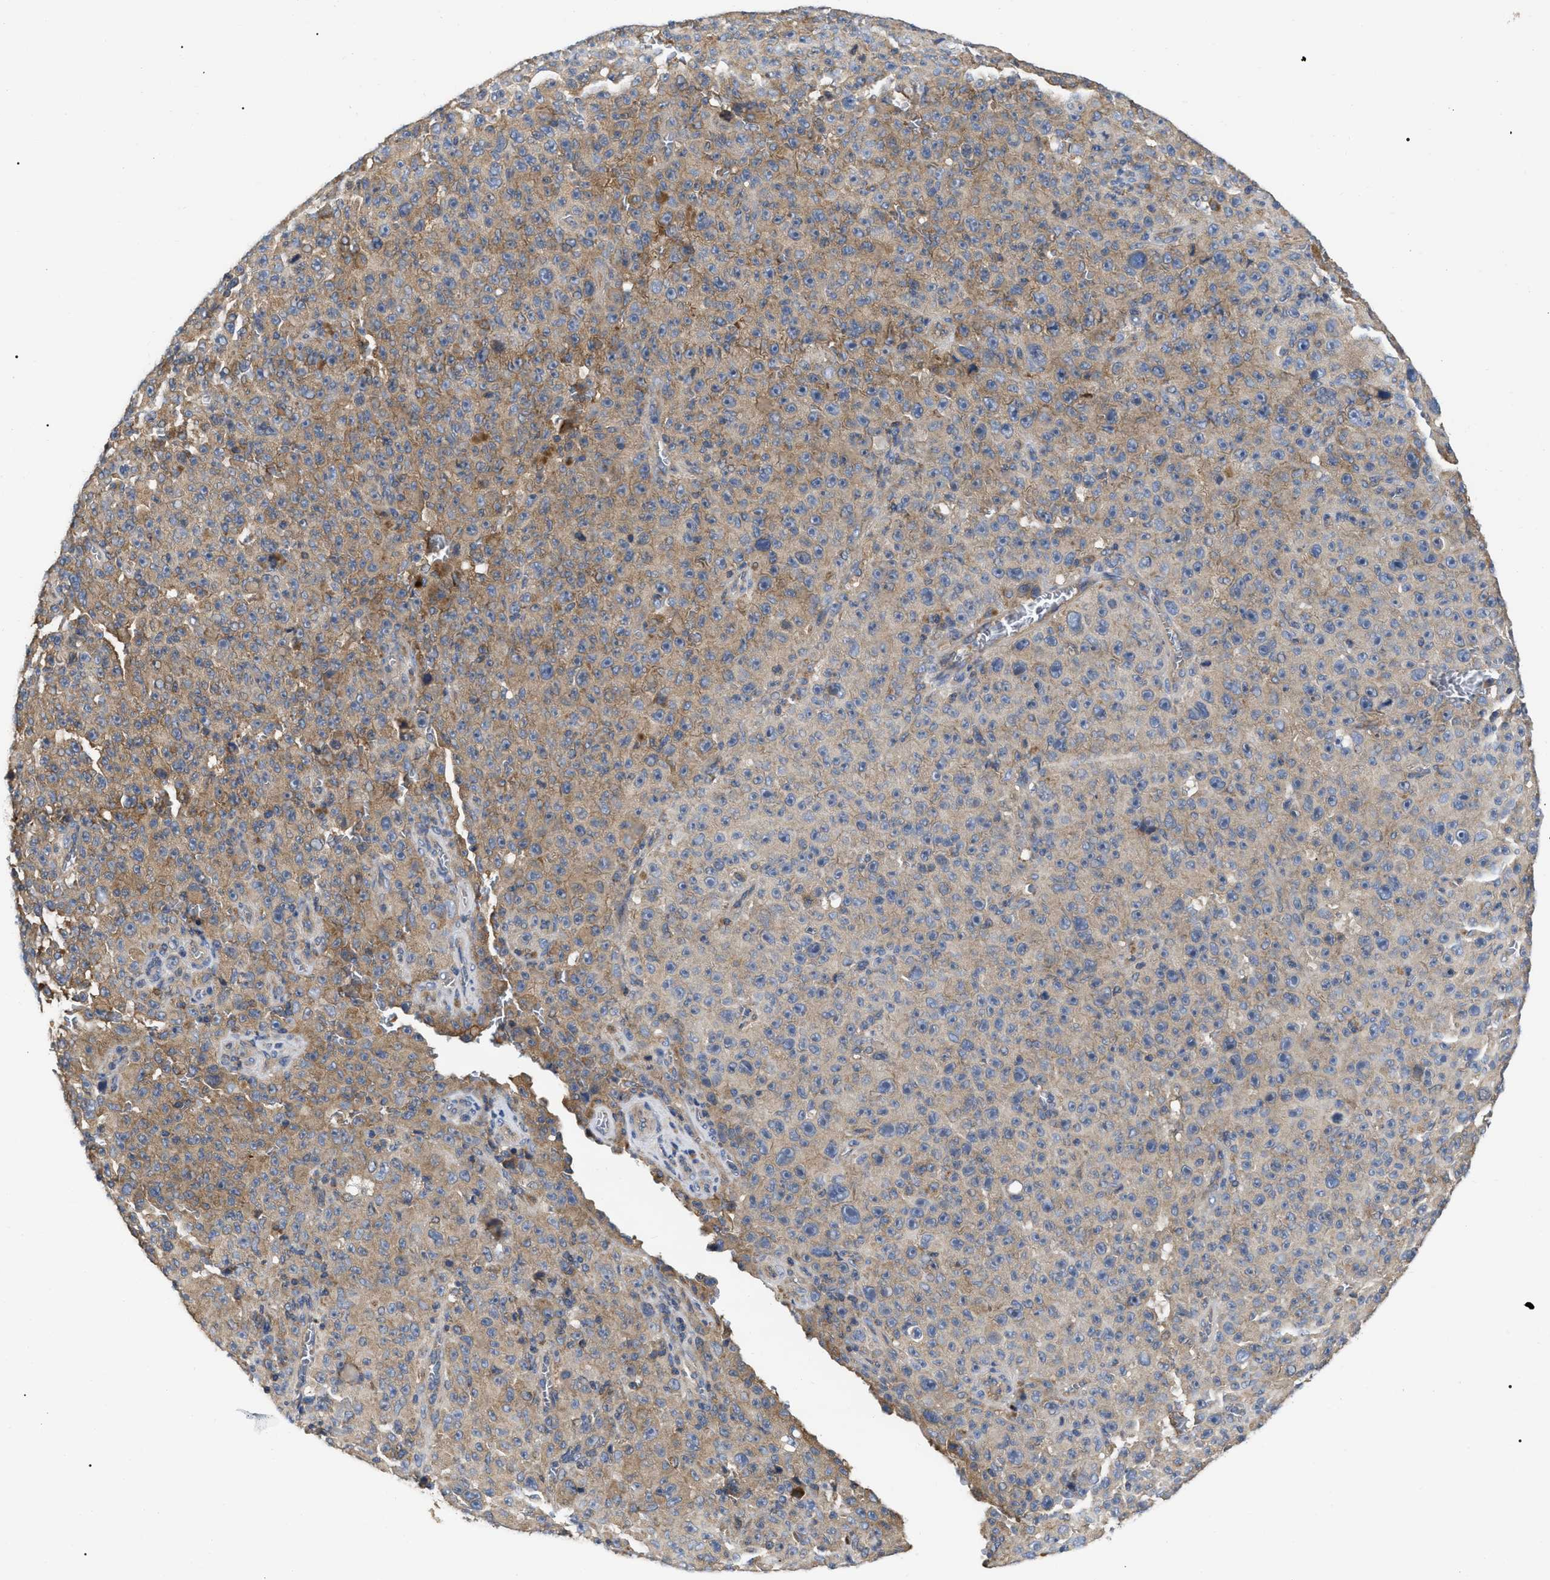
{"staining": {"intensity": "weak", "quantity": ">75%", "location": "cytoplasmic/membranous"}, "tissue": "melanoma", "cell_type": "Tumor cells", "image_type": "cancer", "snomed": [{"axis": "morphology", "description": "Malignant melanoma, NOS"}, {"axis": "topography", "description": "Skin"}], "caption": "This image exhibits melanoma stained with immunohistochemistry (IHC) to label a protein in brown. The cytoplasmic/membranous of tumor cells show weak positivity for the protein. Nuclei are counter-stained blue.", "gene": "RAP1GDS1", "patient": {"sex": "female", "age": 82}}